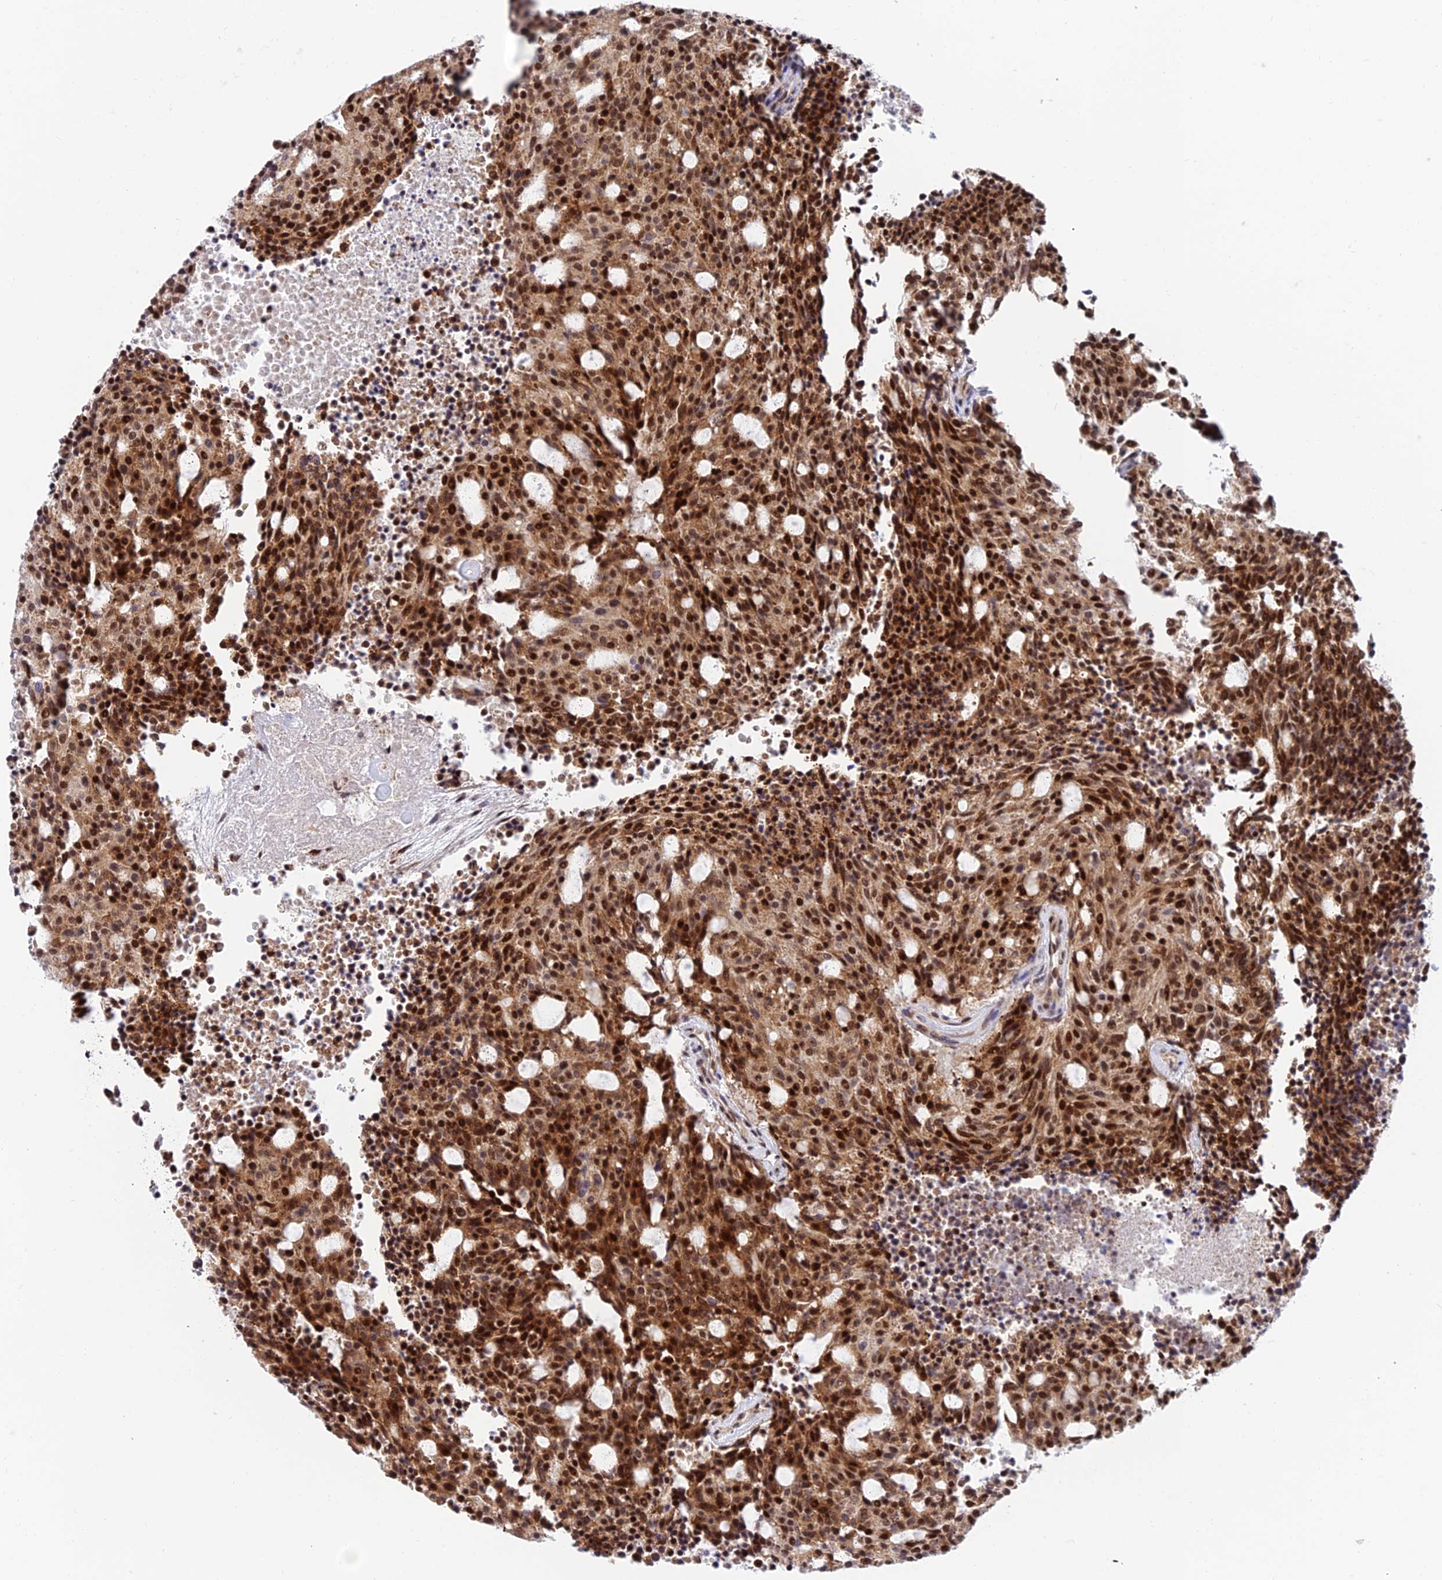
{"staining": {"intensity": "strong", "quantity": ">75%", "location": "cytoplasmic/membranous,nuclear"}, "tissue": "carcinoid", "cell_type": "Tumor cells", "image_type": "cancer", "snomed": [{"axis": "morphology", "description": "Carcinoid, malignant, NOS"}, {"axis": "topography", "description": "Pancreas"}], "caption": "Immunohistochemical staining of carcinoid exhibits high levels of strong cytoplasmic/membranous and nuclear protein expression in approximately >75% of tumor cells.", "gene": "USP22", "patient": {"sex": "female", "age": 54}}